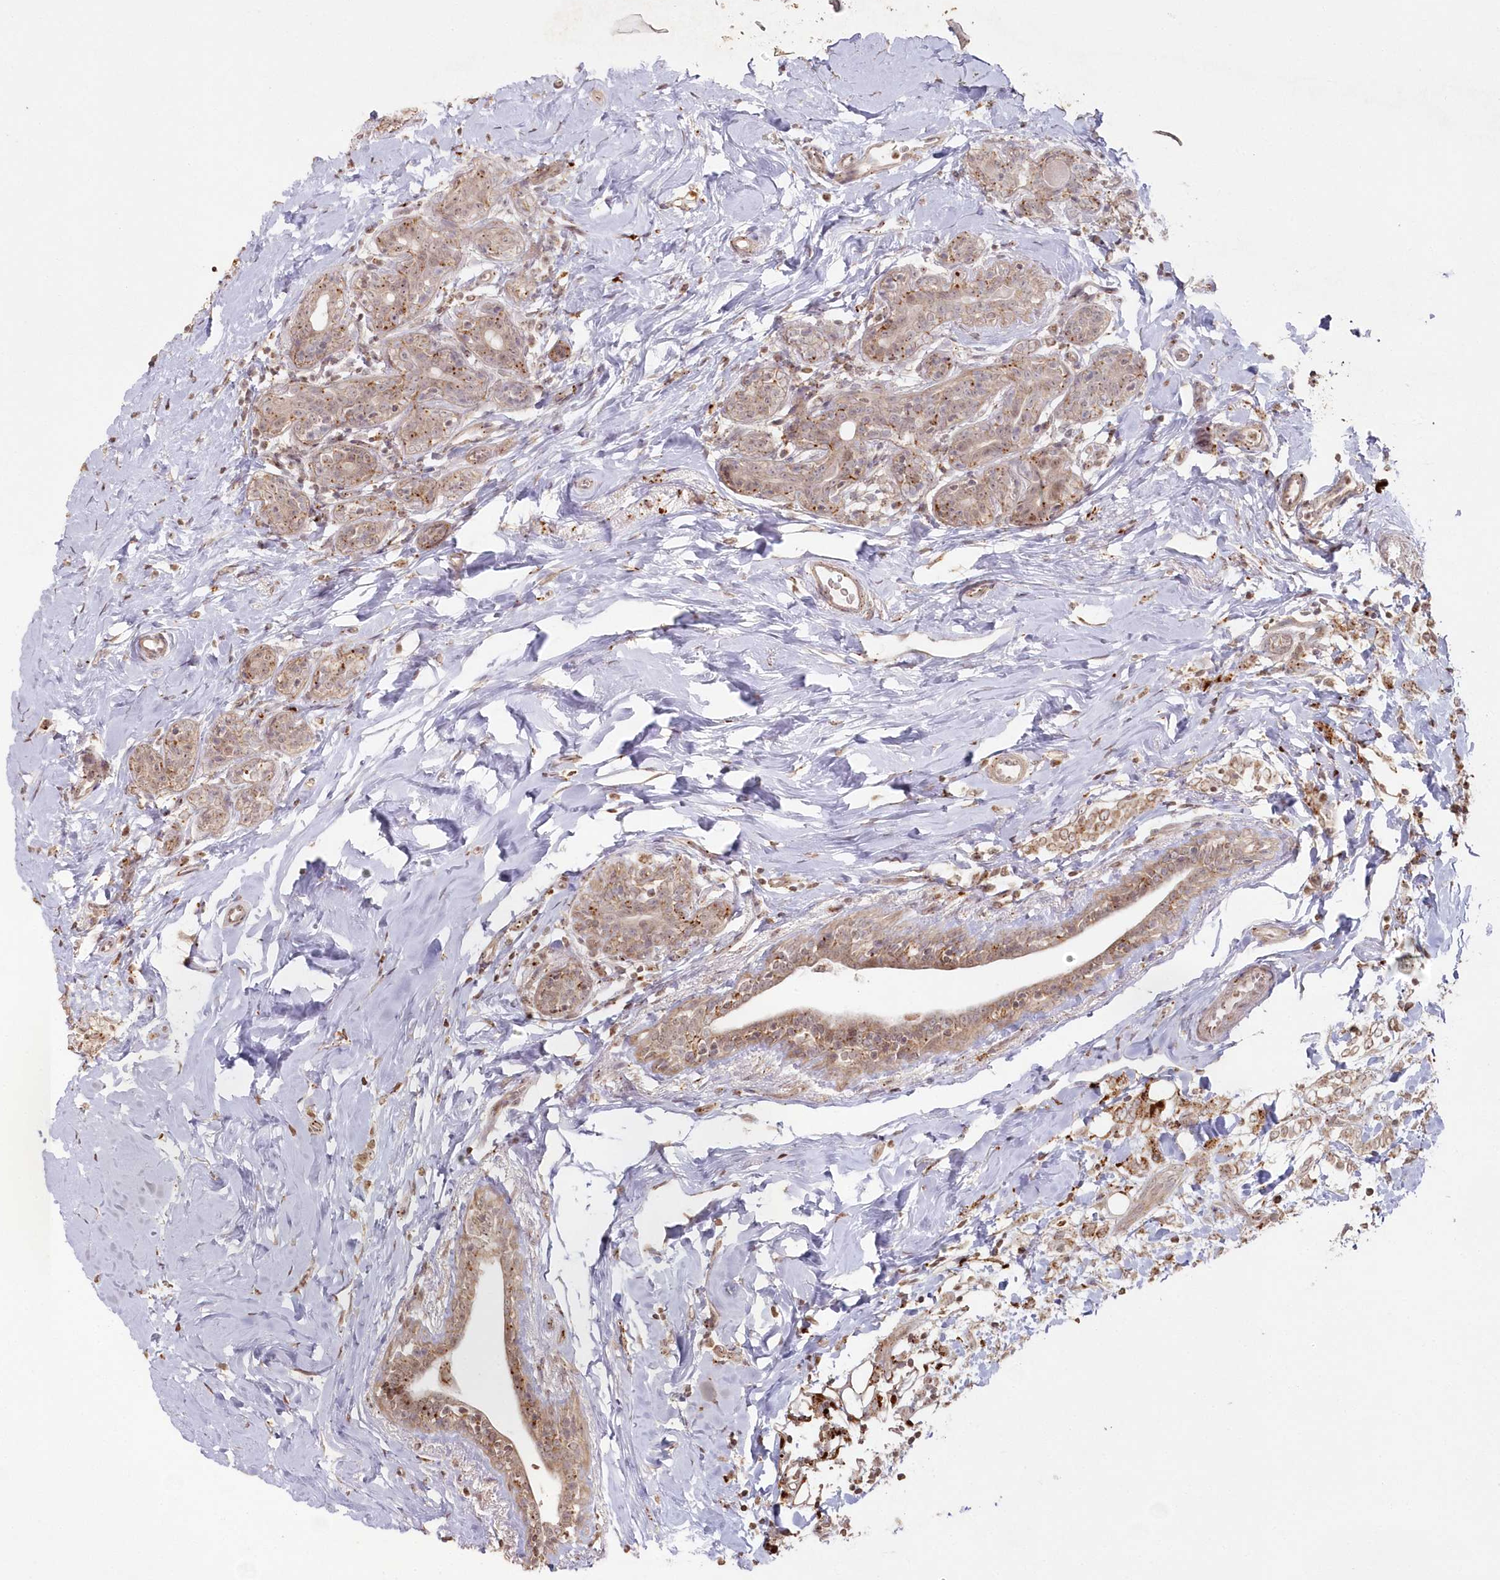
{"staining": {"intensity": "moderate", "quantity": ">75%", "location": "cytoplasmic/membranous"}, "tissue": "breast cancer", "cell_type": "Tumor cells", "image_type": "cancer", "snomed": [{"axis": "morphology", "description": "Normal tissue, NOS"}, {"axis": "morphology", "description": "Lobular carcinoma"}, {"axis": "topography", "description": "Breast"}], "caption": "A photomicrograph showing moderate cytoplasmic/membranous expression in about >75% of tumor cells in breast cancer (lobular carcinoma), as visualized by brown immunohistochemical staining.", "gene": "ARSB", "patient": {"sex": "female", "age": 47}}